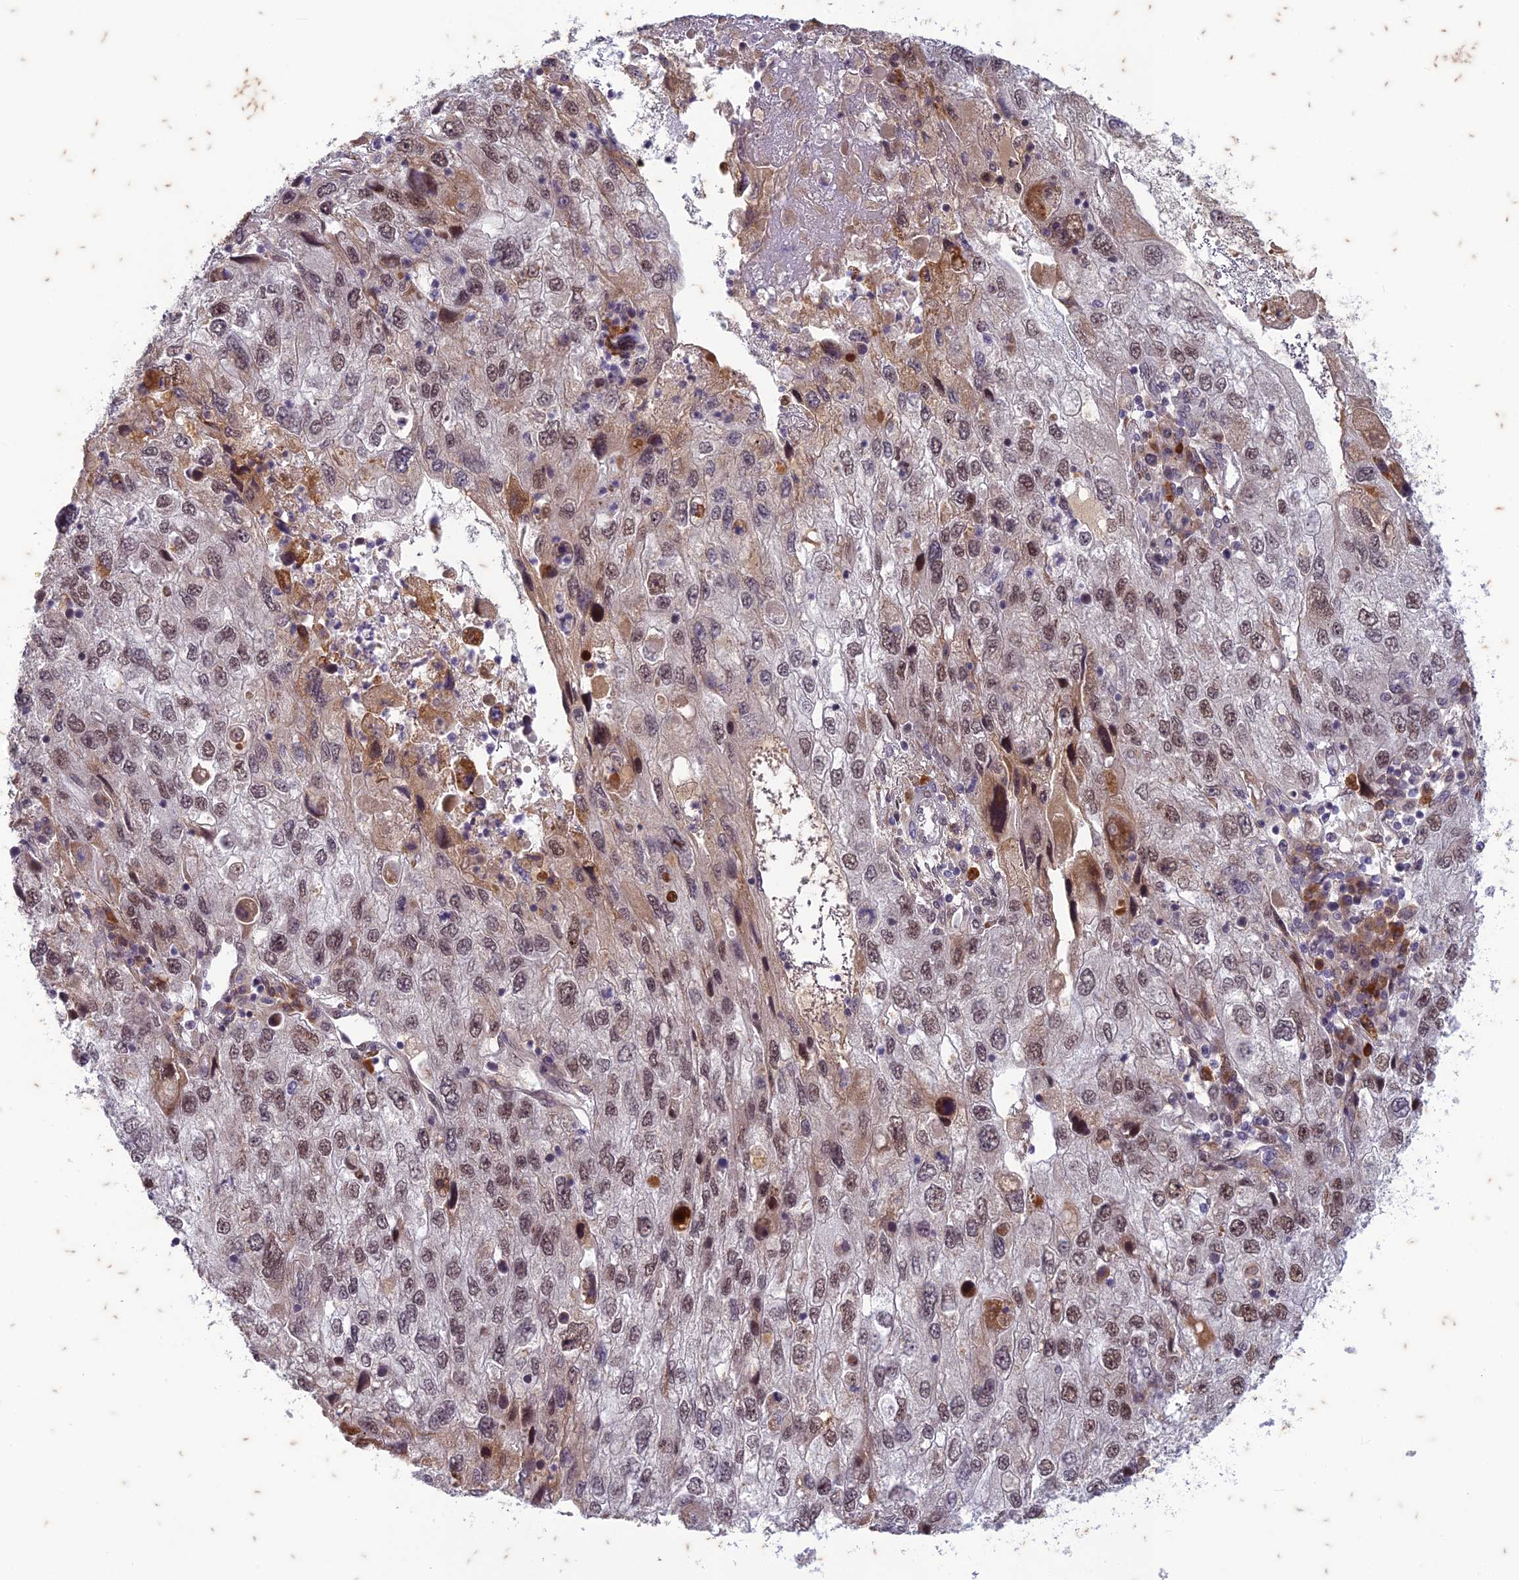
{"staining": {"intensity": "weak", "quantity": ">75%", "location": "nuclear"}, "tissue": "endometrial cancer", "cell_type": "Tumor cells", "image_type": "cancer", "snomed": [{"axis": "morphology", "description": "Adenocarcinoma, NOS"}, {"axis": "topography", "description": "Endometrium"}], "caption": "Adenocarcinoma (endometrial) was stained to show a protein in brown. There is low levels of weak nuclear positivity in about >75% of tumor cells.", "gene": "PABPN1L", "patient": {"sex": "female", "age": 49}}